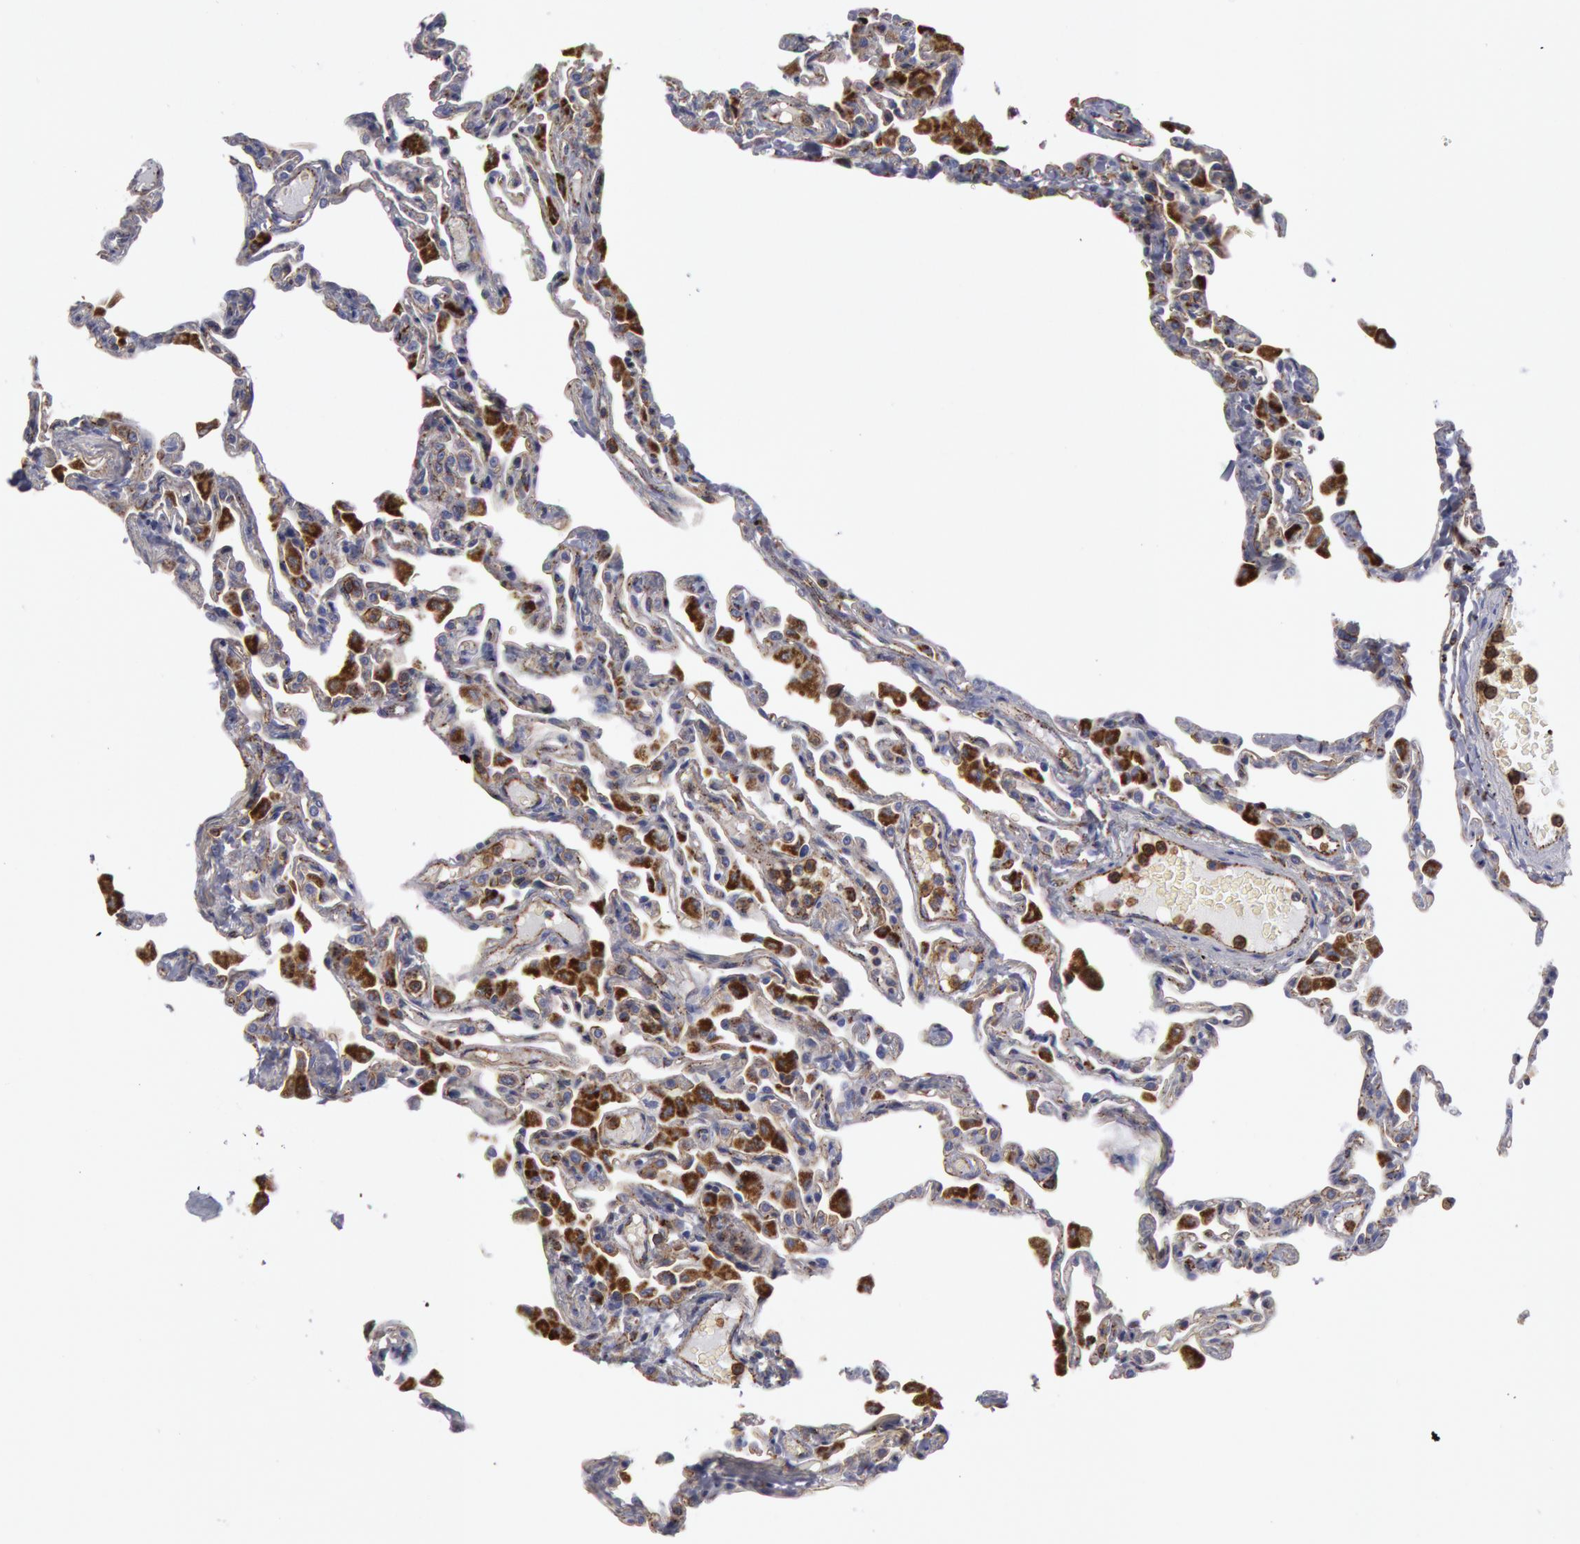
{"staining": {"intensity": "negative", "quantity": "none", "location": "none"}, "tissue": "lung", "cell_type": "Alveolar cells", "image_type": "normal", "snomed": [{"axis": "morphology", "description": "Normal tissue, NOS"}, {"axis": "topography", "description": "Lung"}], "caption": "There is no significant staining in alveolar cells of lung. Brightfield microscopy of IHC stained with DAB (brown) and hematoxylin (blue), captured at high magnification.", "gene": "FLOT1", "patient": {"sex": "female", "age": 49}}